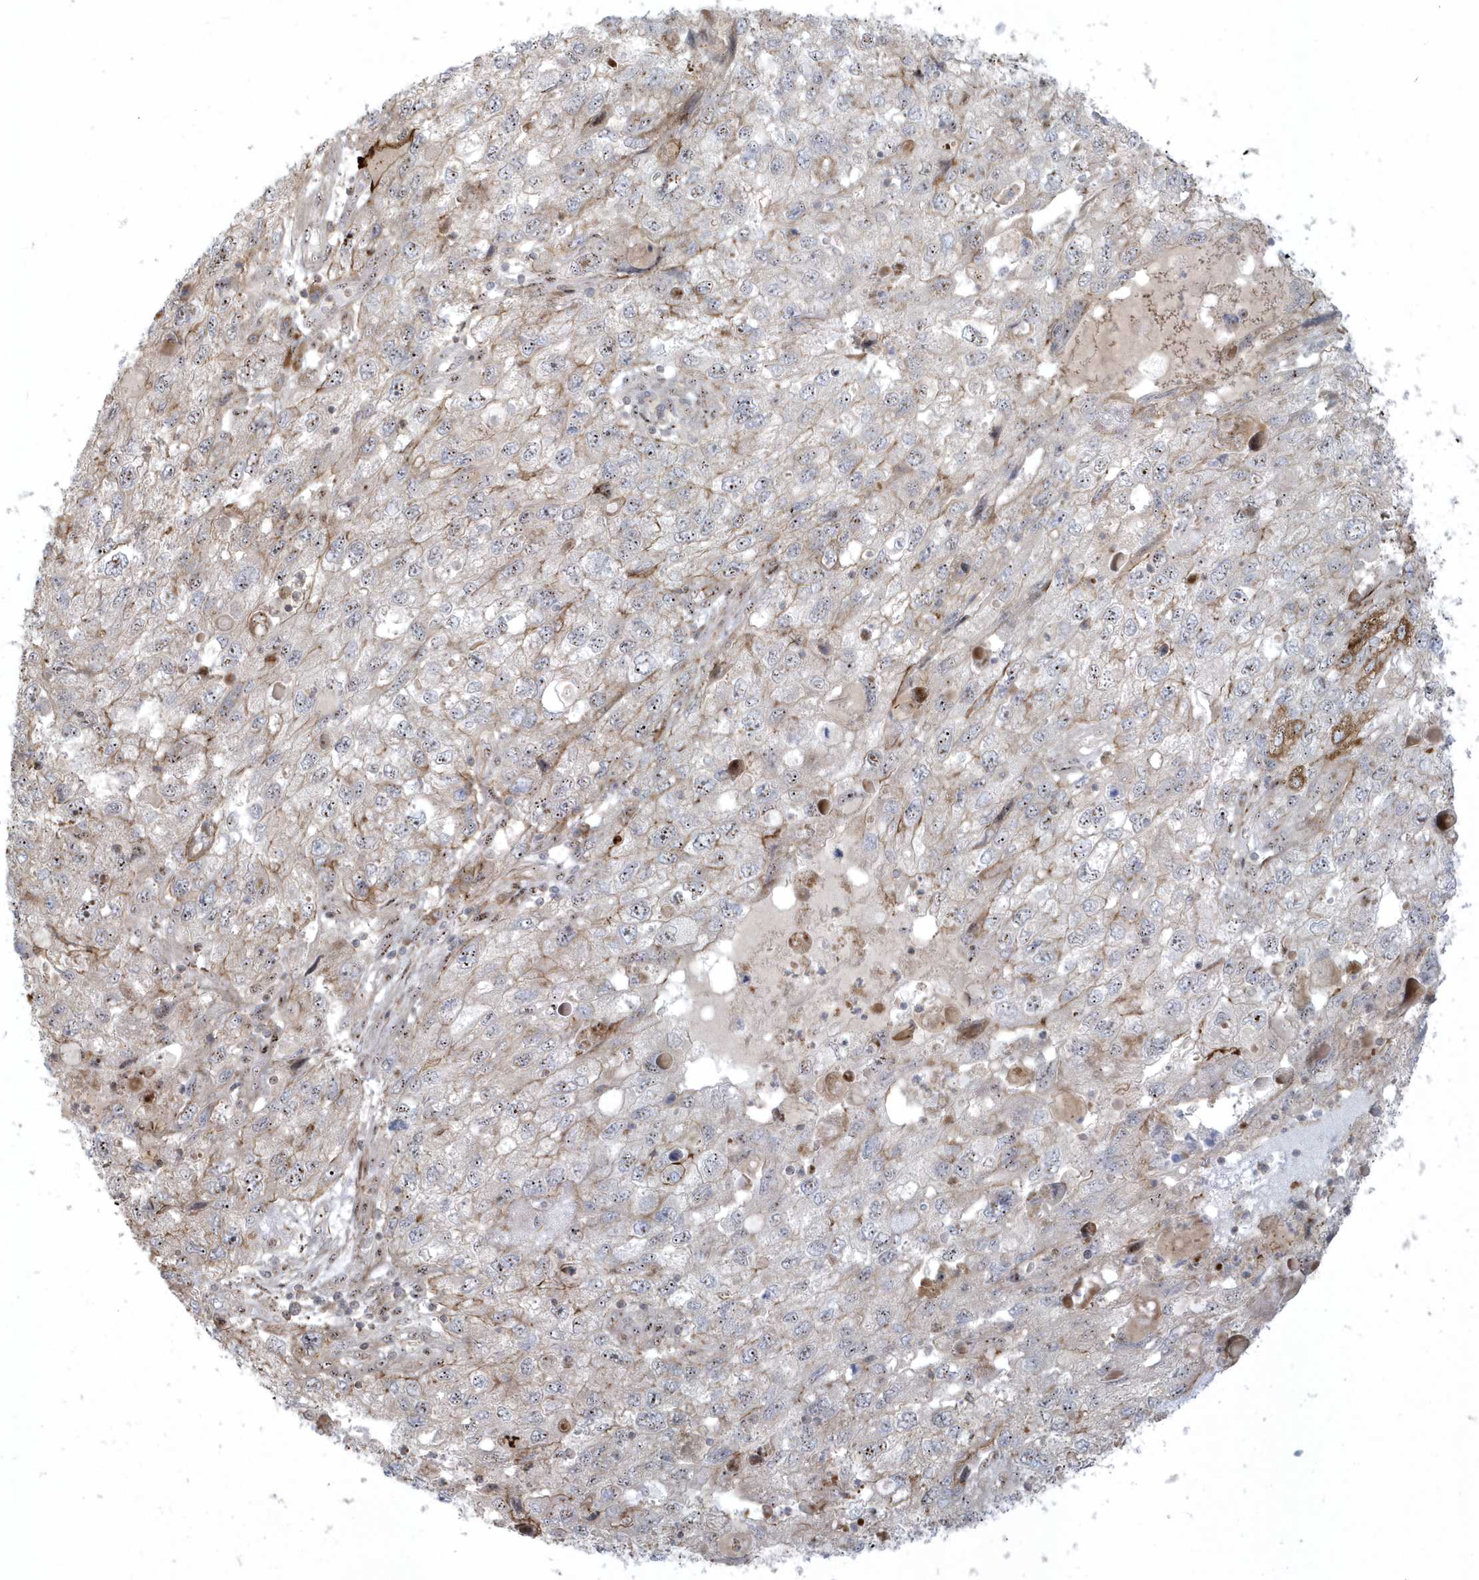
{"staining": {"intensity": "weak", "quantity": "<25%", "location": "nuclear"}, "tissue": "endometrial cancer", "cell_type": "Tumor cells", "image_type": "cancer", "snomed": [{"axis": "morphology", "description": "Adenocarcinoma, NOS"}, {"axis": "topography", "description": "Endometrium"}], "caption": "Endometrial adenocarcinoma was stained to show a protein in brown. There is no significant expression in tumor cells. (DAB immunohistochemistry (IHC) visualized using brightfield microscopy, high magnification).", "gene": "MASP2", "patient": {"sex": "female", "age": 49}}